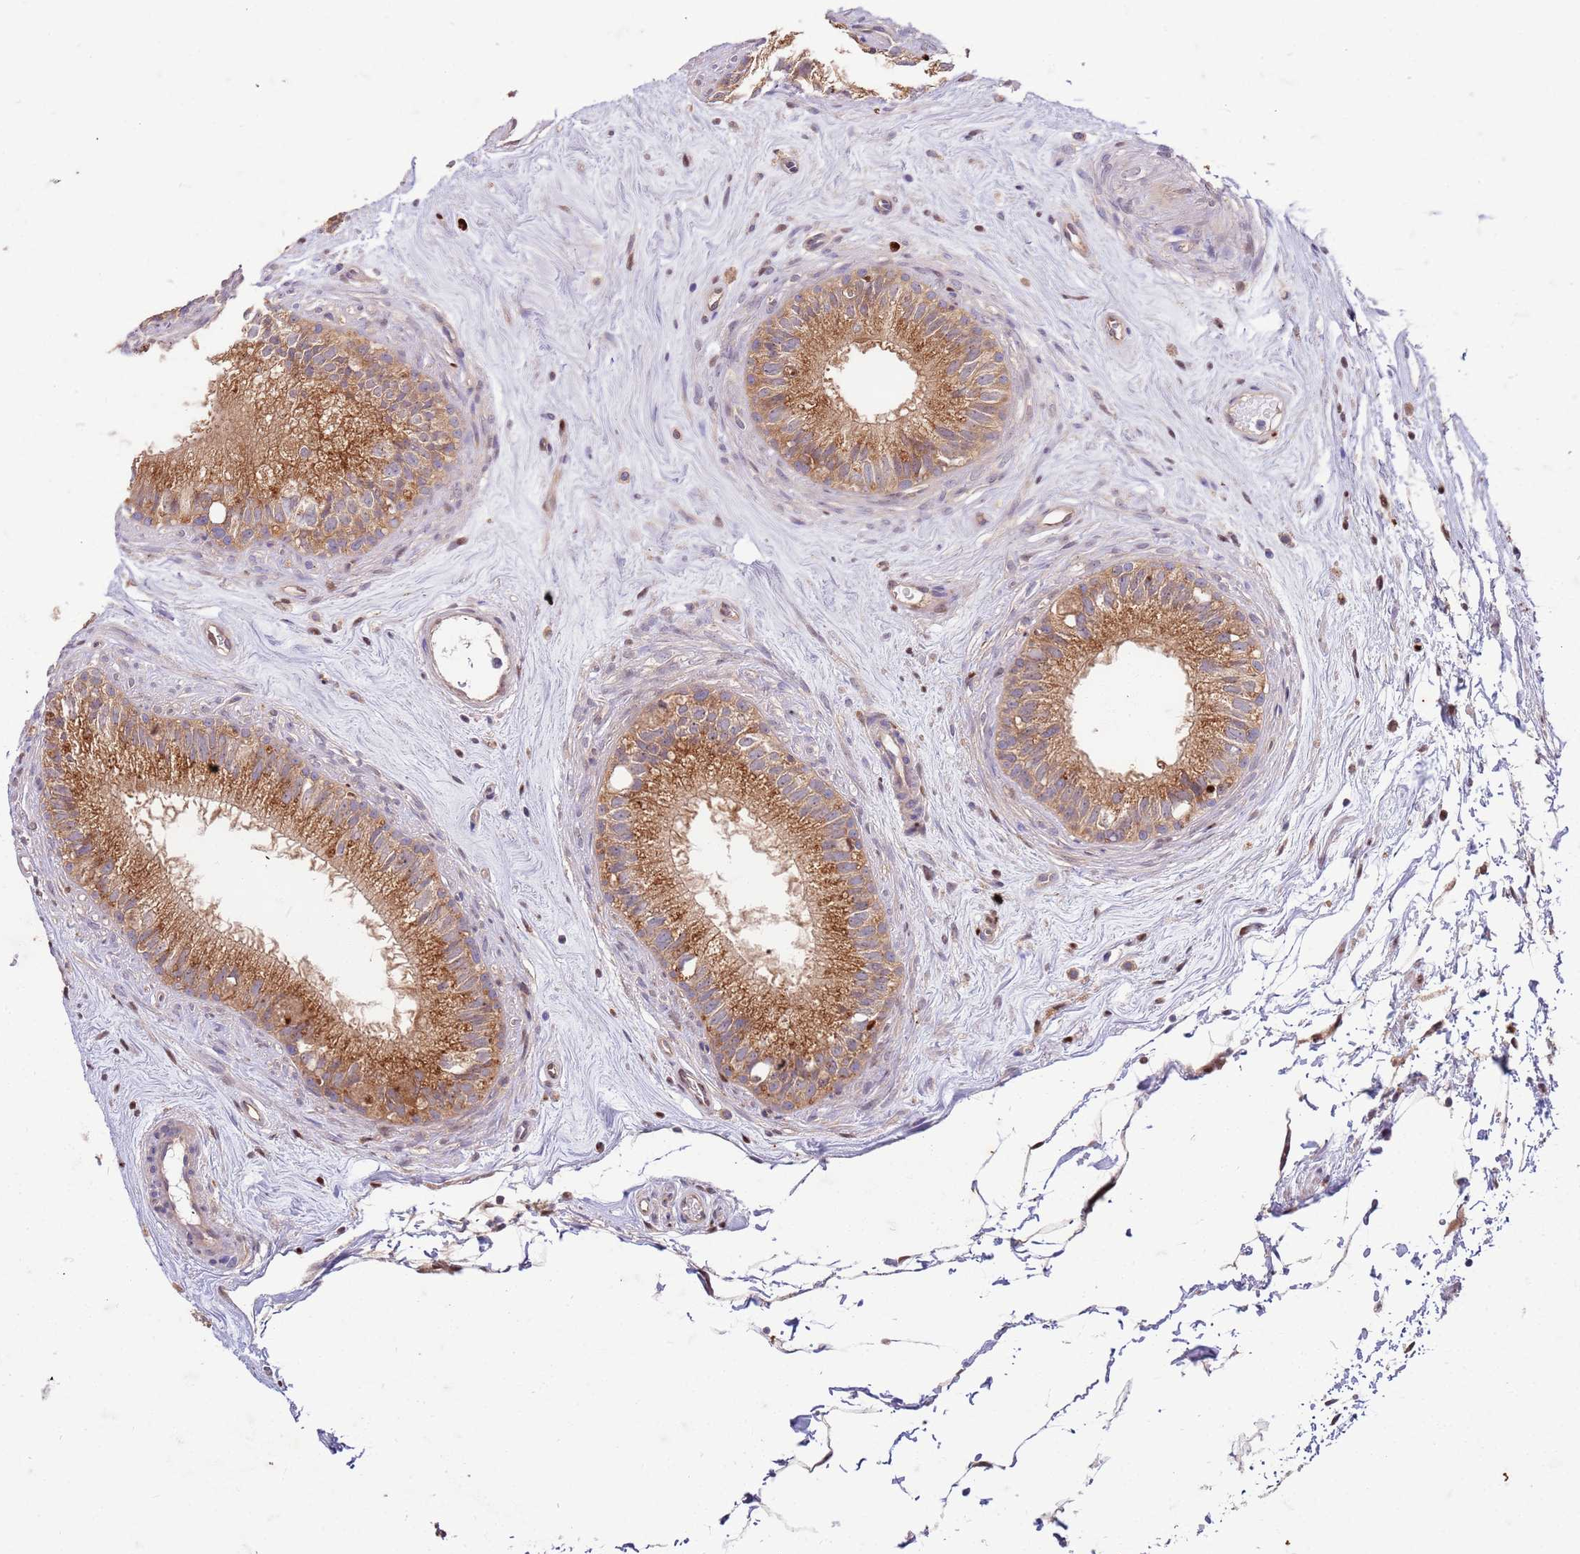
{"staining": {"intensity": "moderate", "quantity": ">75%", "location": "cytoplasmic/membranous"}, "tissue": "epididymis", "cell_type": "Glandular cells", "image_type": "normal", "snomed": [{"axis": "morphology", "description": "Normal tissue, NOS"}, {"axis": "topography", "description": "Epididymis"}], "caption": "Immunohistochemistry histopathology image of normal human epididymis stained for a protein (brown), which exhibits medium levels of moderate cytoplasmic/membranous expression in about >75% of glandular cells.", "gene": "OSBP", "patient": {"sex": "male", "age": 71}}